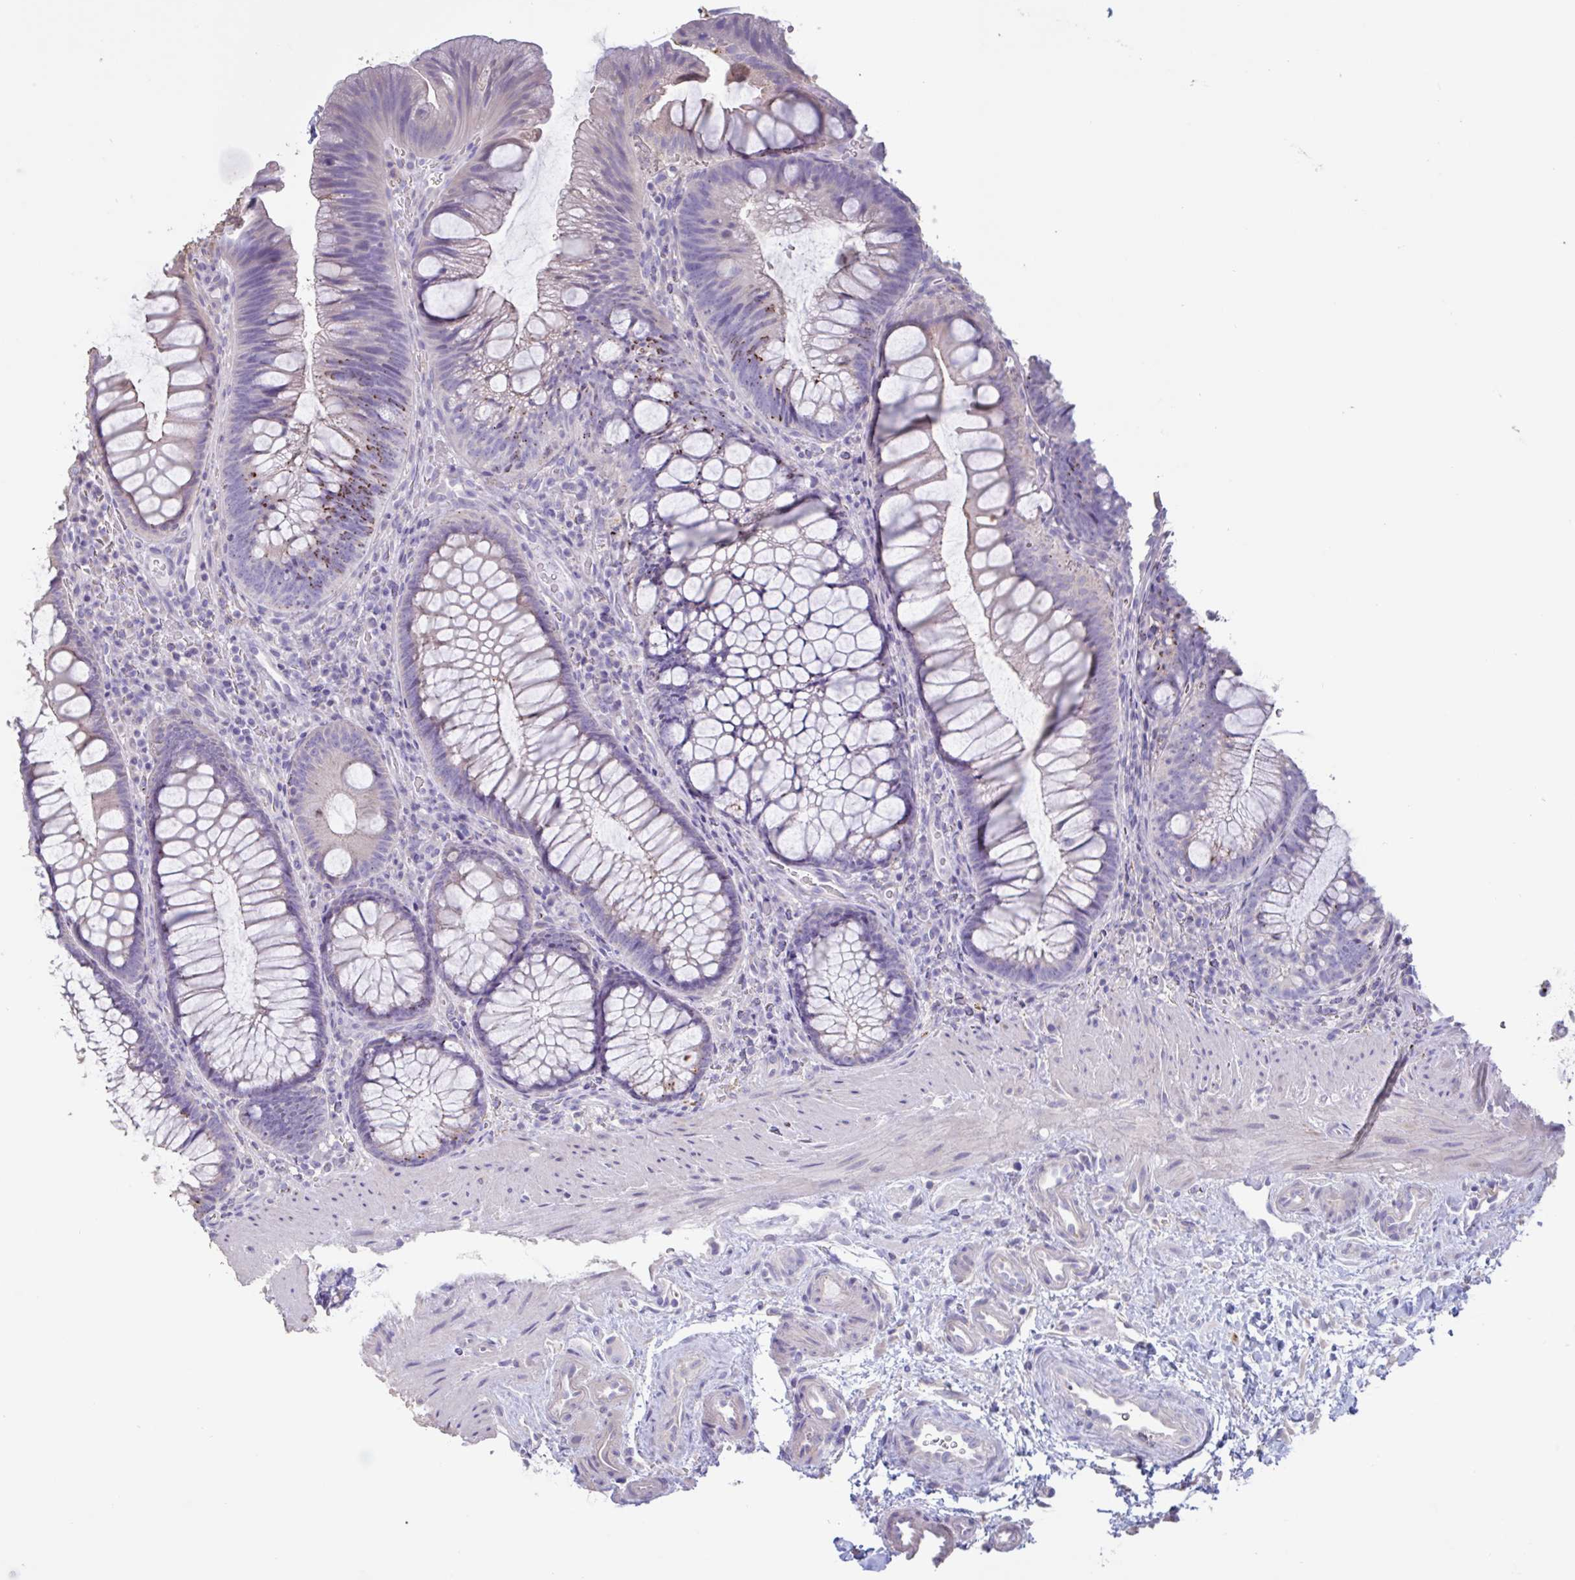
{"staining": {"intensity": "negative", "quantity": "none", "location": "none"}, "tissue": "colon", "cell_type": "Endothelial cells", "image_type": "normal", "snomed": [{"axis": "morphology", "description": "Normal tissue, NOS"}, {"axis": "morphology", "description": "Adenoma, NOS"}, {"axis": "topography", "description": "Soft tissue"}, {"axis": "topography", "description": "Colon"}], "caption": "Immunohistochemistry (IHC) of unremarkable human colon demonstrates no staining in endothelial cells. The staining is performed using DAB brown chromogen with nuclei counter-stained in using hematoxylin.", "gene": "CHMP5", "patient": {"sex": "male", "age": 47}}